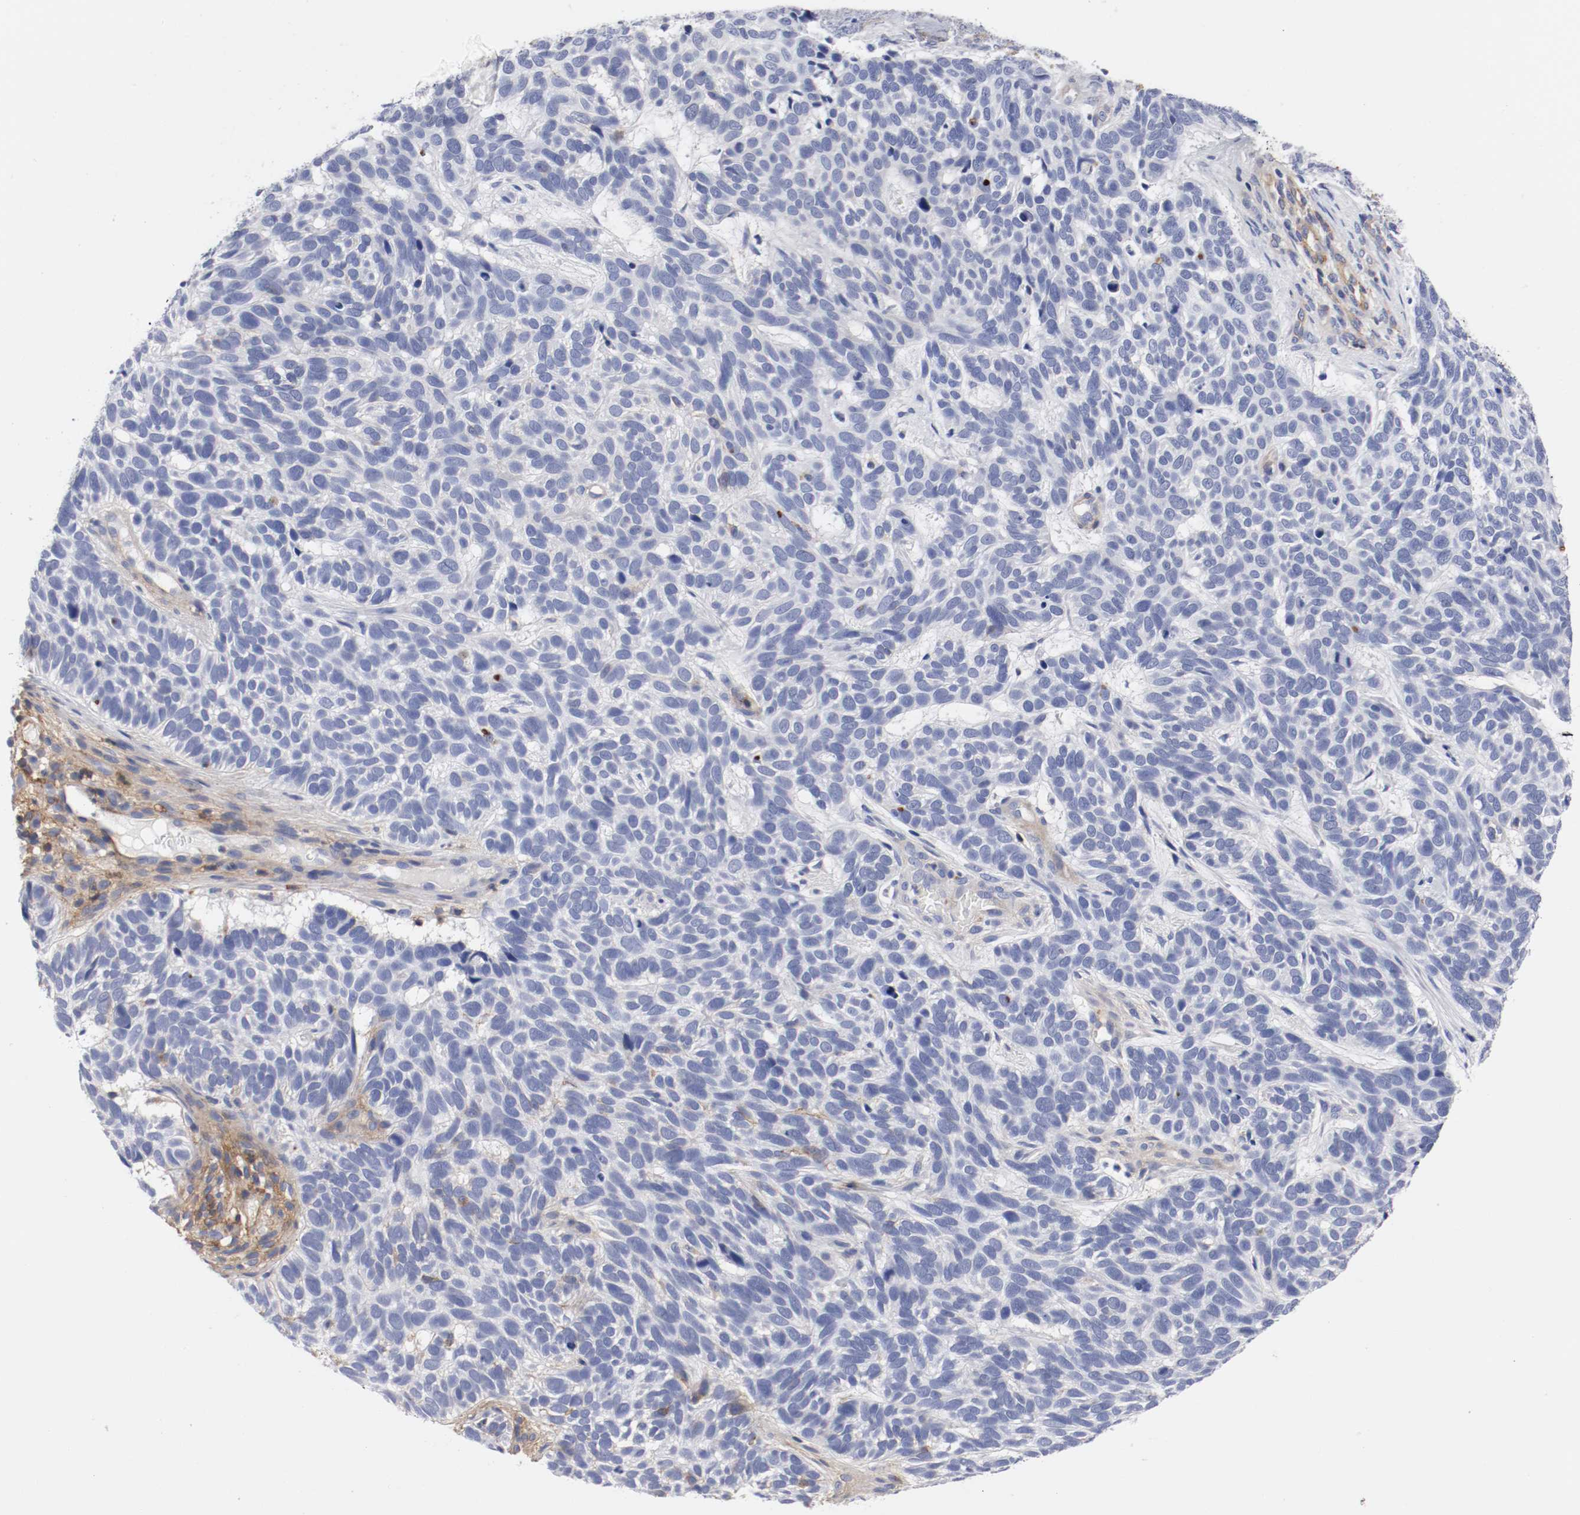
{"staining": {"intensity": "negative", "quantity": "none", "location": "none"}, "tissue": "skin cancer", "cell_type": "Tumor cells", "image_type": "cancer", "snomed": [{"axis": "morphology", "description": "Basal cell carcinoma"}, {"axis": "topography", "description": "Skin"}], "caption": "Tumor cells are negative for brown protein staining in basal cell carcinoma (skin). The staining was performed using DAB to visualize the protein expression in brown, while the nuclei were stained in blue with hematoxylin (Magnification: 20x).", "gene": "IFITM1", "patient": {"sex": "male", "age": 87}}